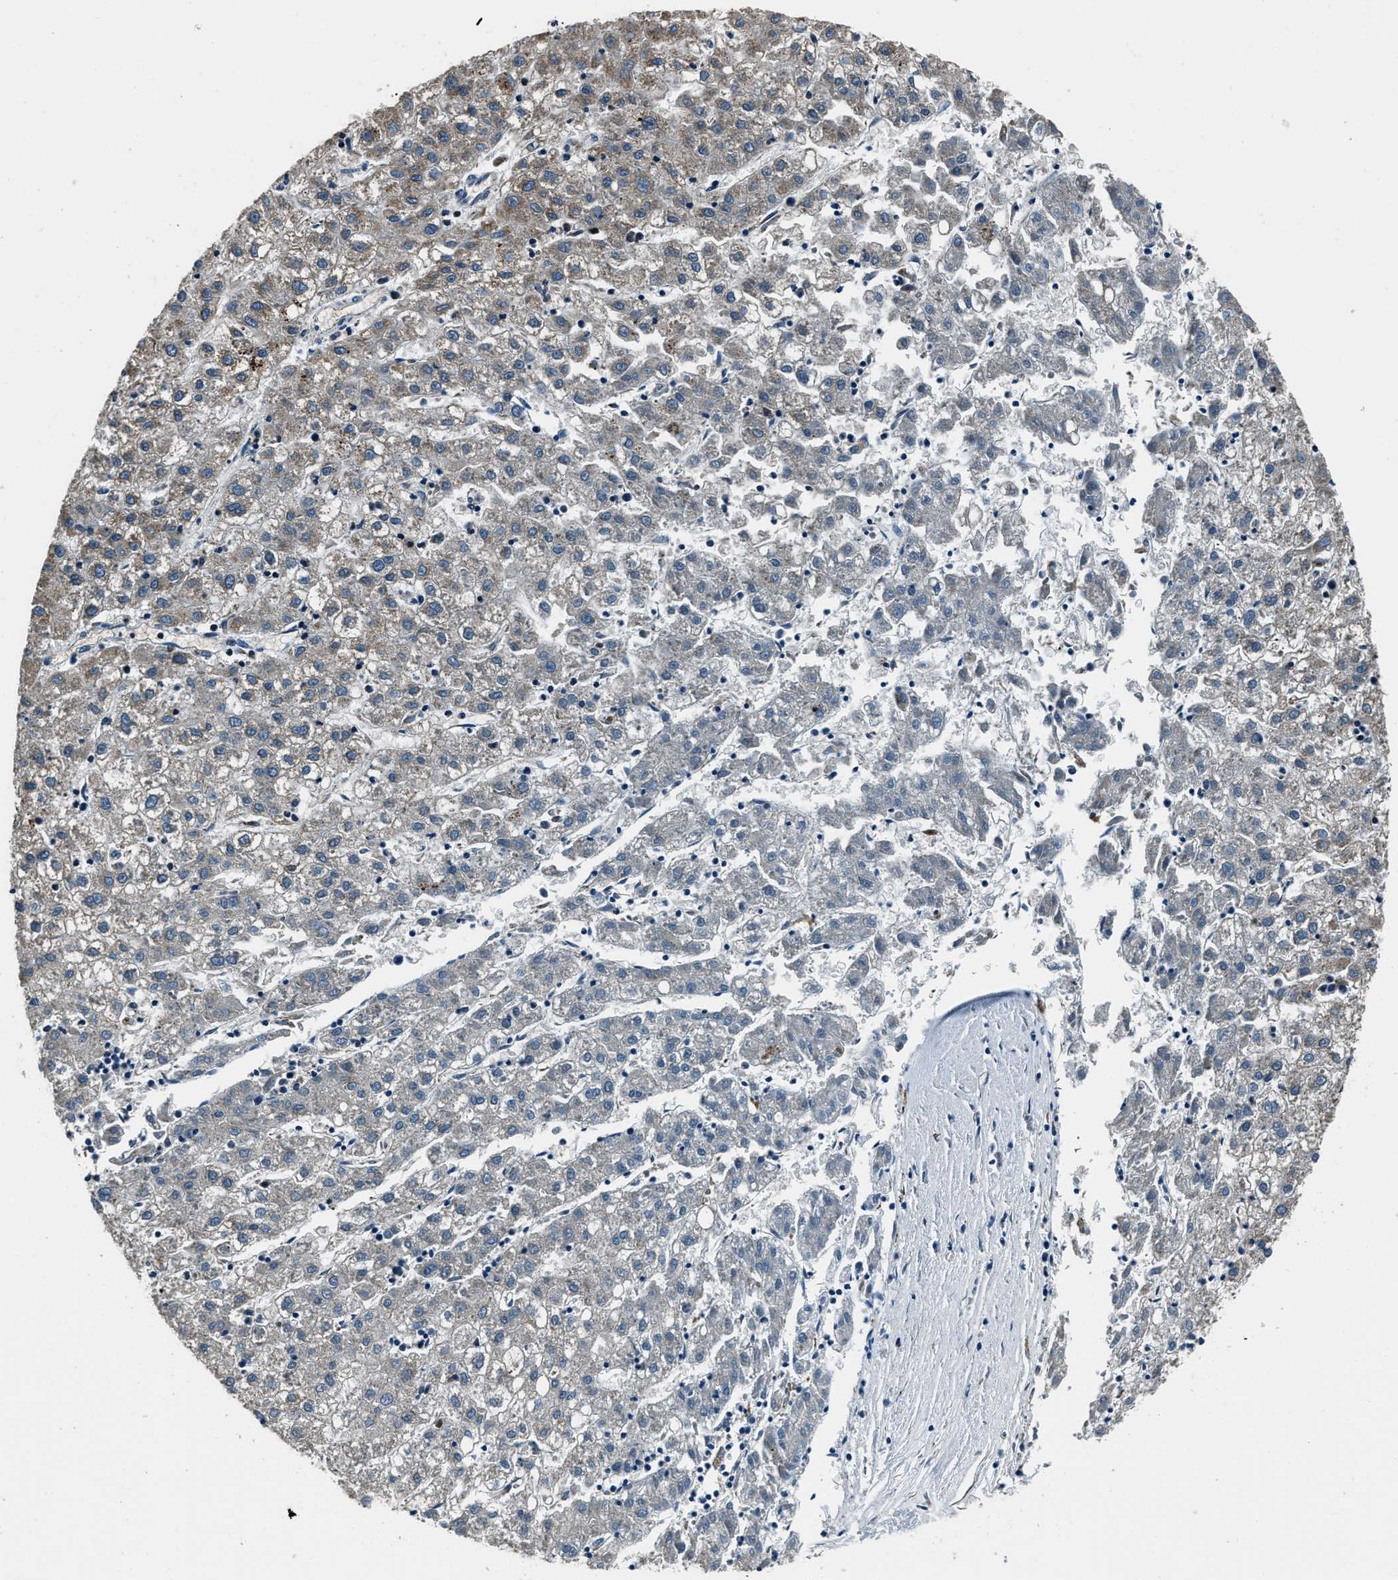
{"staining": {"intensity": "moderate", "quantity": "<25%", "location": "cytoplasmic/membranous"}, "tissue": "liver cancer", "cell_type": "Tumor cells", "image_type": "cancer", "snomed": [{"axis": "morphology", "description": "Carcinoma, Hepatocellular, NOS"}, {"axis": "topography", "description": "Liver"}], "caption": "IHC staining of hepatocellular carcinoma (liver), which demonstrates low levels of moderate cytoplasmic/membranous expression in about <25% of tumor cells indicating moderate cytoplasmic/membranous protein staining. The staining was performed using DAB (3,3'-diaminobenzidine) (brown) for protein detection and nuclei were counterstained in hematoxylin (blue).", "gene": "OGDH", "patient": {"sex": "male", "age": 72}}